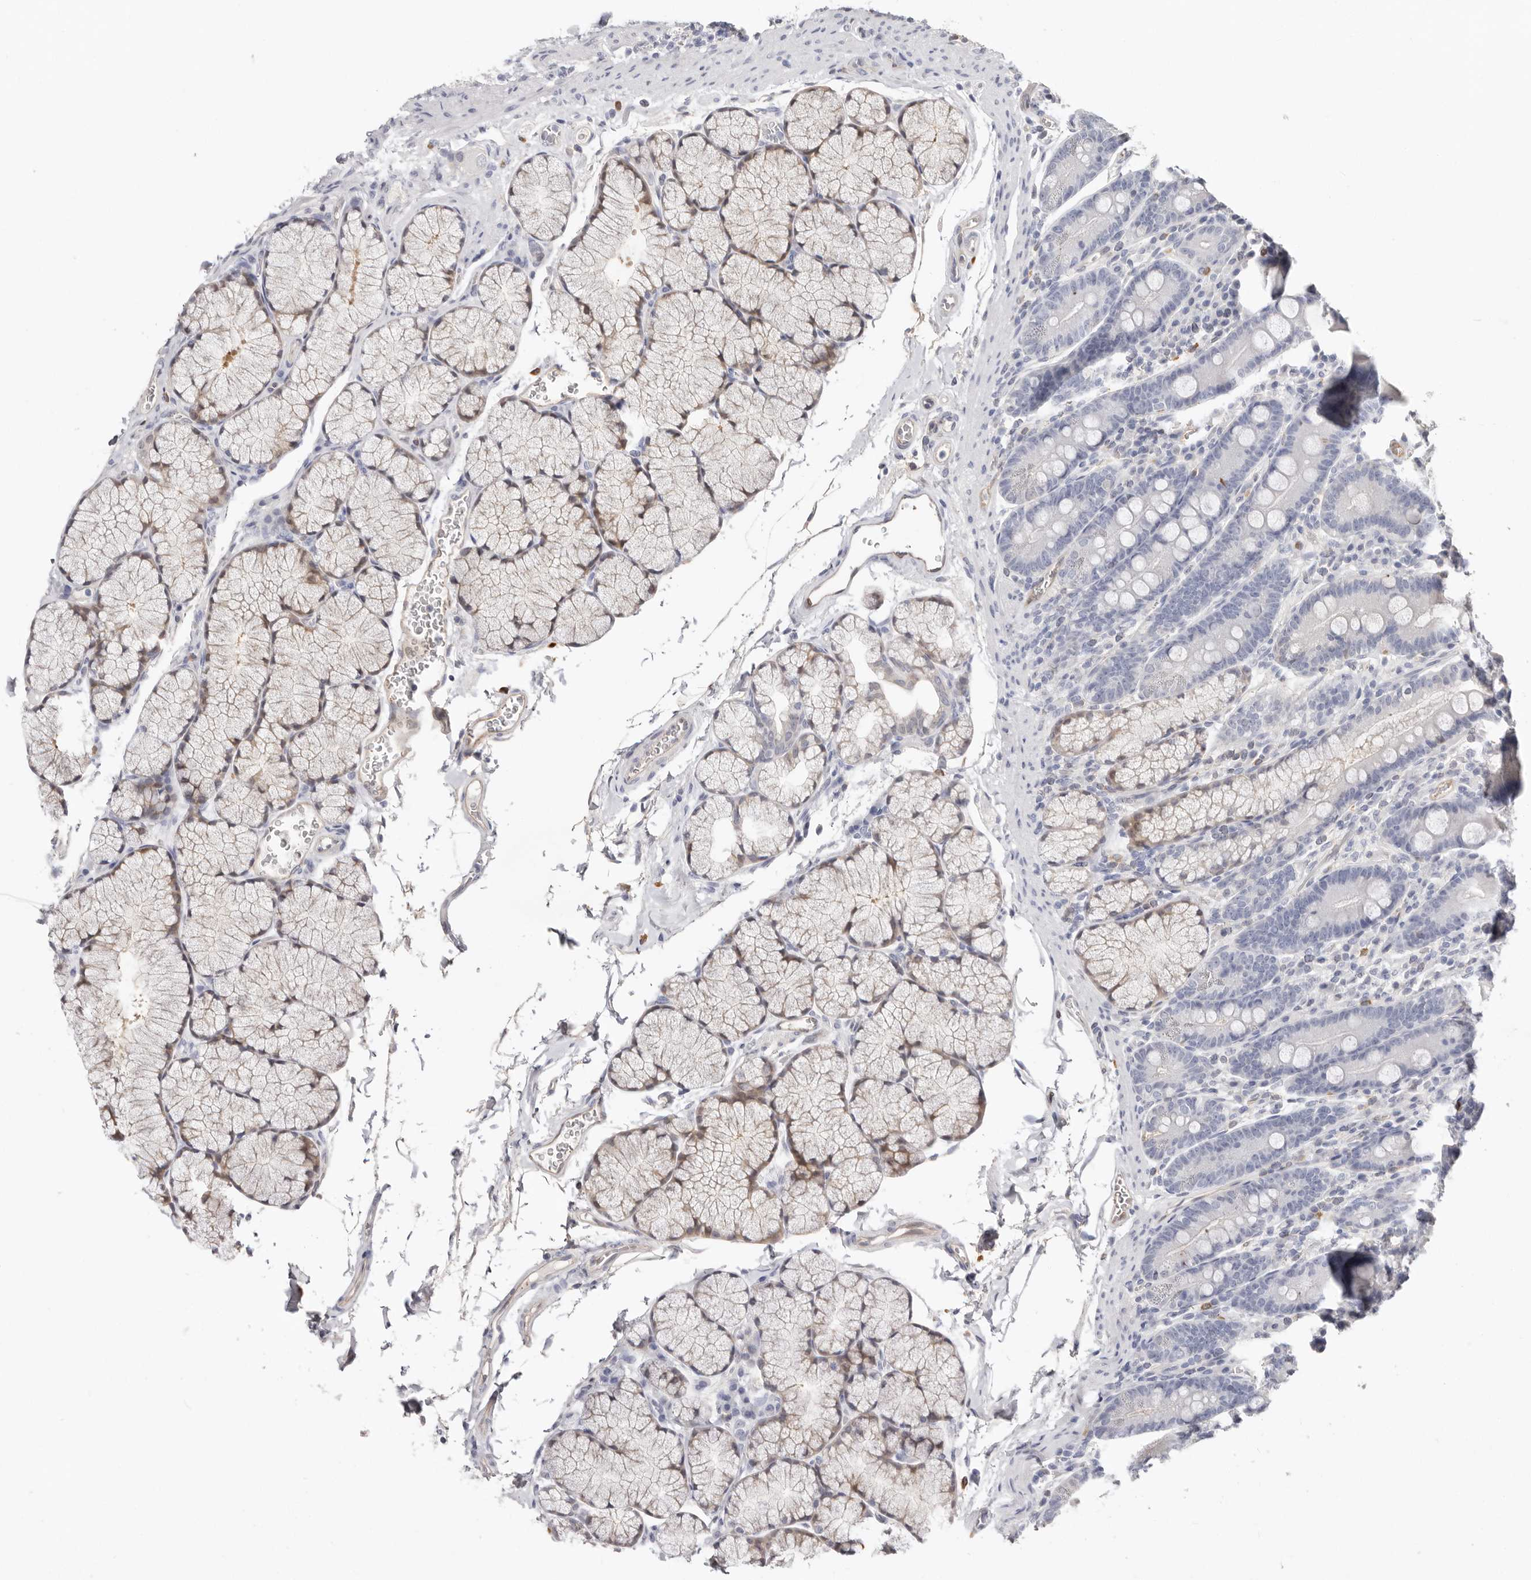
{"staining": {"intensity": "negative", "quantity": "none", "location": "none"}, "tissue": "duodenum", "cell_type": "Glandular cells", "image_type": "normal", "snomed": [{"axis": "morphology", "description": "Normal tissue, NOS"}, {"axis": "topography", "description": "Duodenum"}], "caption": "Duodenum was stained to show a protein in brown. There is no significant expression in glandular cells. (Immunohistochemistry, brightfield microscopy, high magnification).", "gene": "PKDCC", "patient": {"sex": "male", "age": 35}}